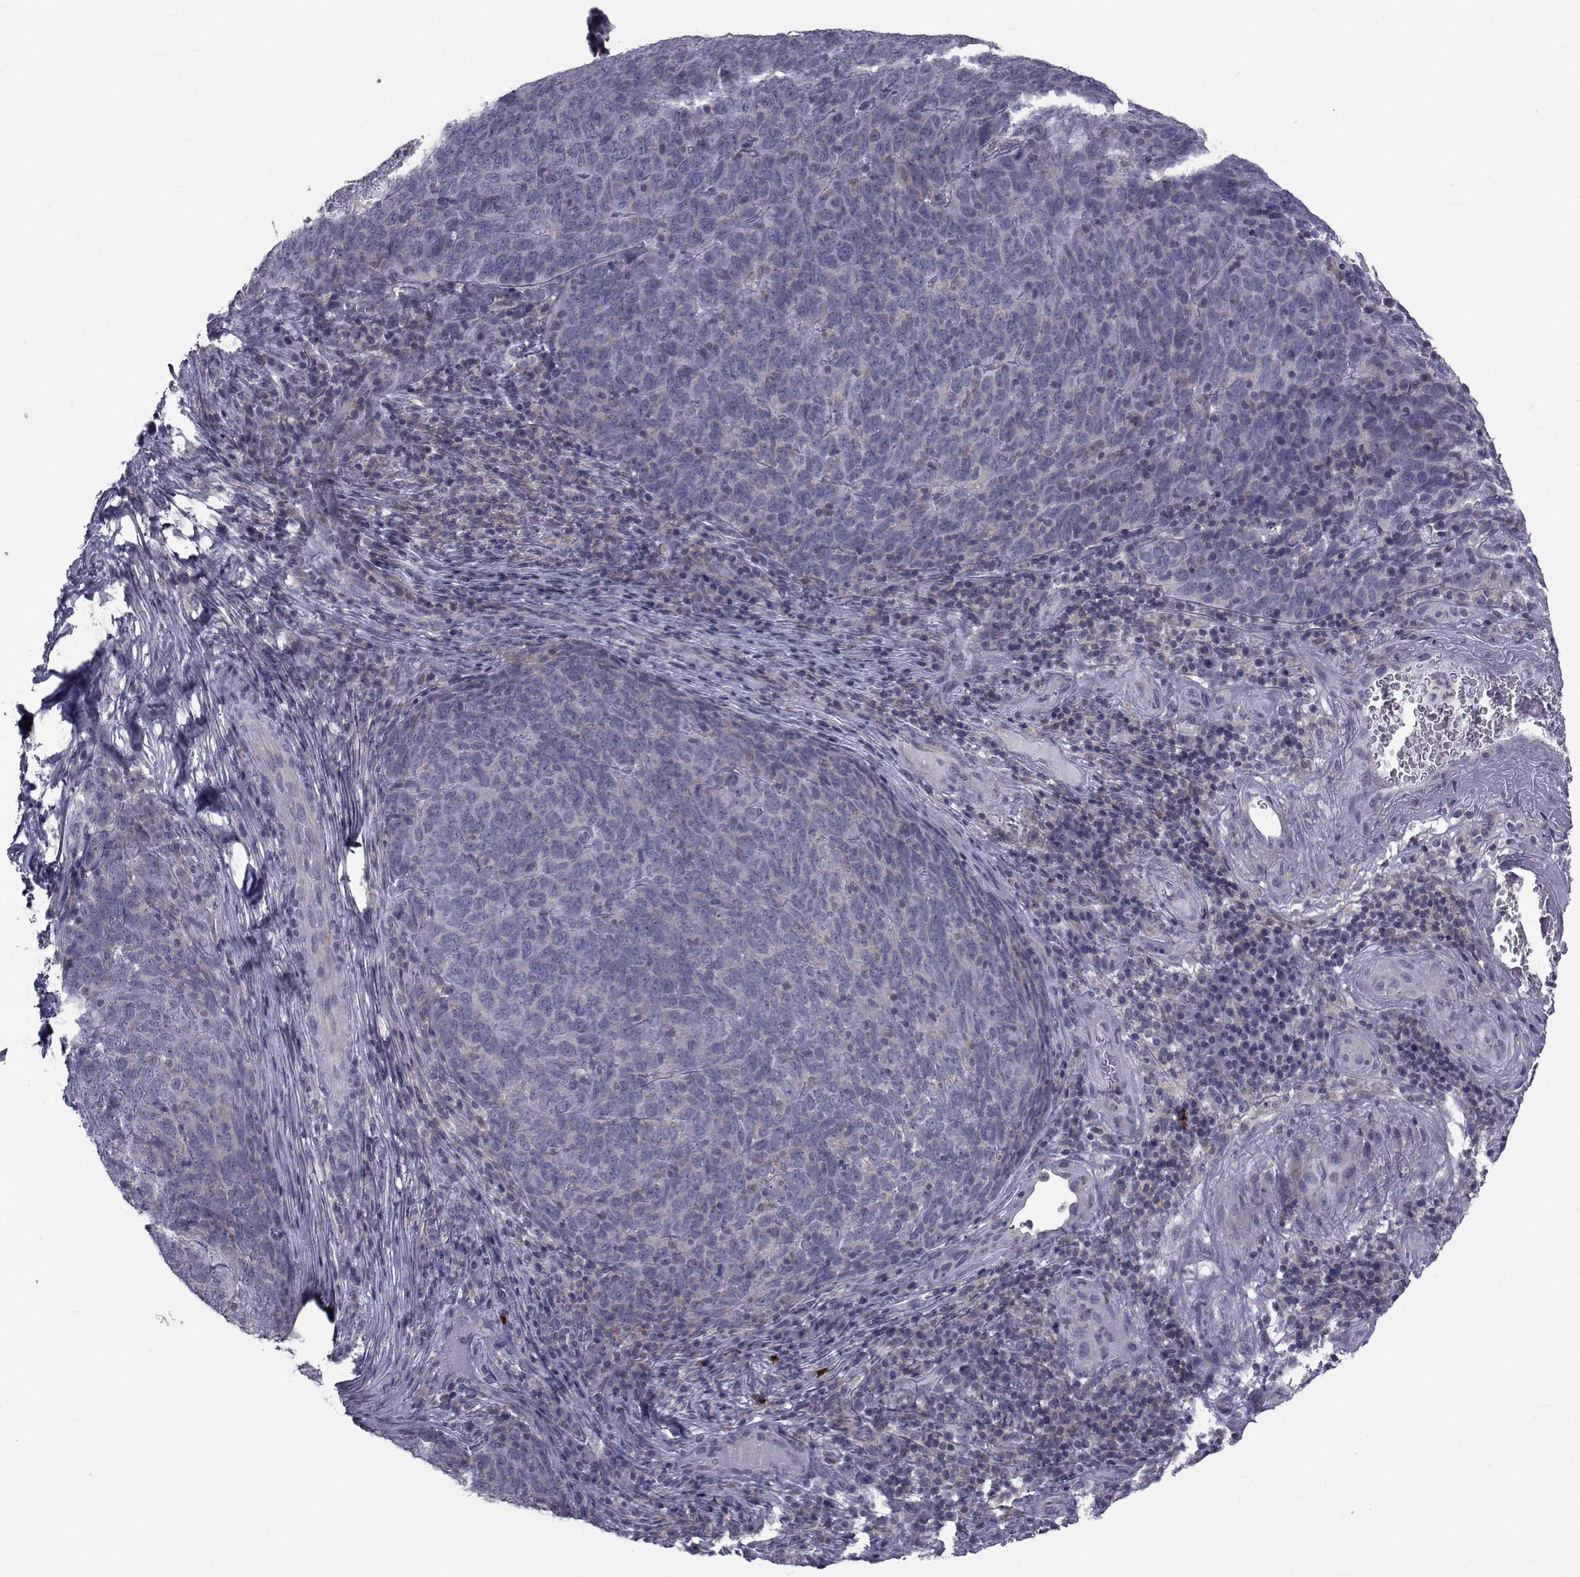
{"staining": {"intensity": "negative", "quantity": "none", "location": "none"}, "tissue": "skin cancer", "cell_type": "Tumor cells", "image_type": "cancer", "snomed": [{"axis": "morphology", "description": "Squamous cell carcinoma, NOS"}, {"axis": "topography", "description": "Skin"}, {"axis": "topography", "description": "Anal"}], "caption": "Tumor cells show no significant protein expression in skin cancer.", "gene": "SLC30A10", "patient": {"sex": "female", "age": 51}}